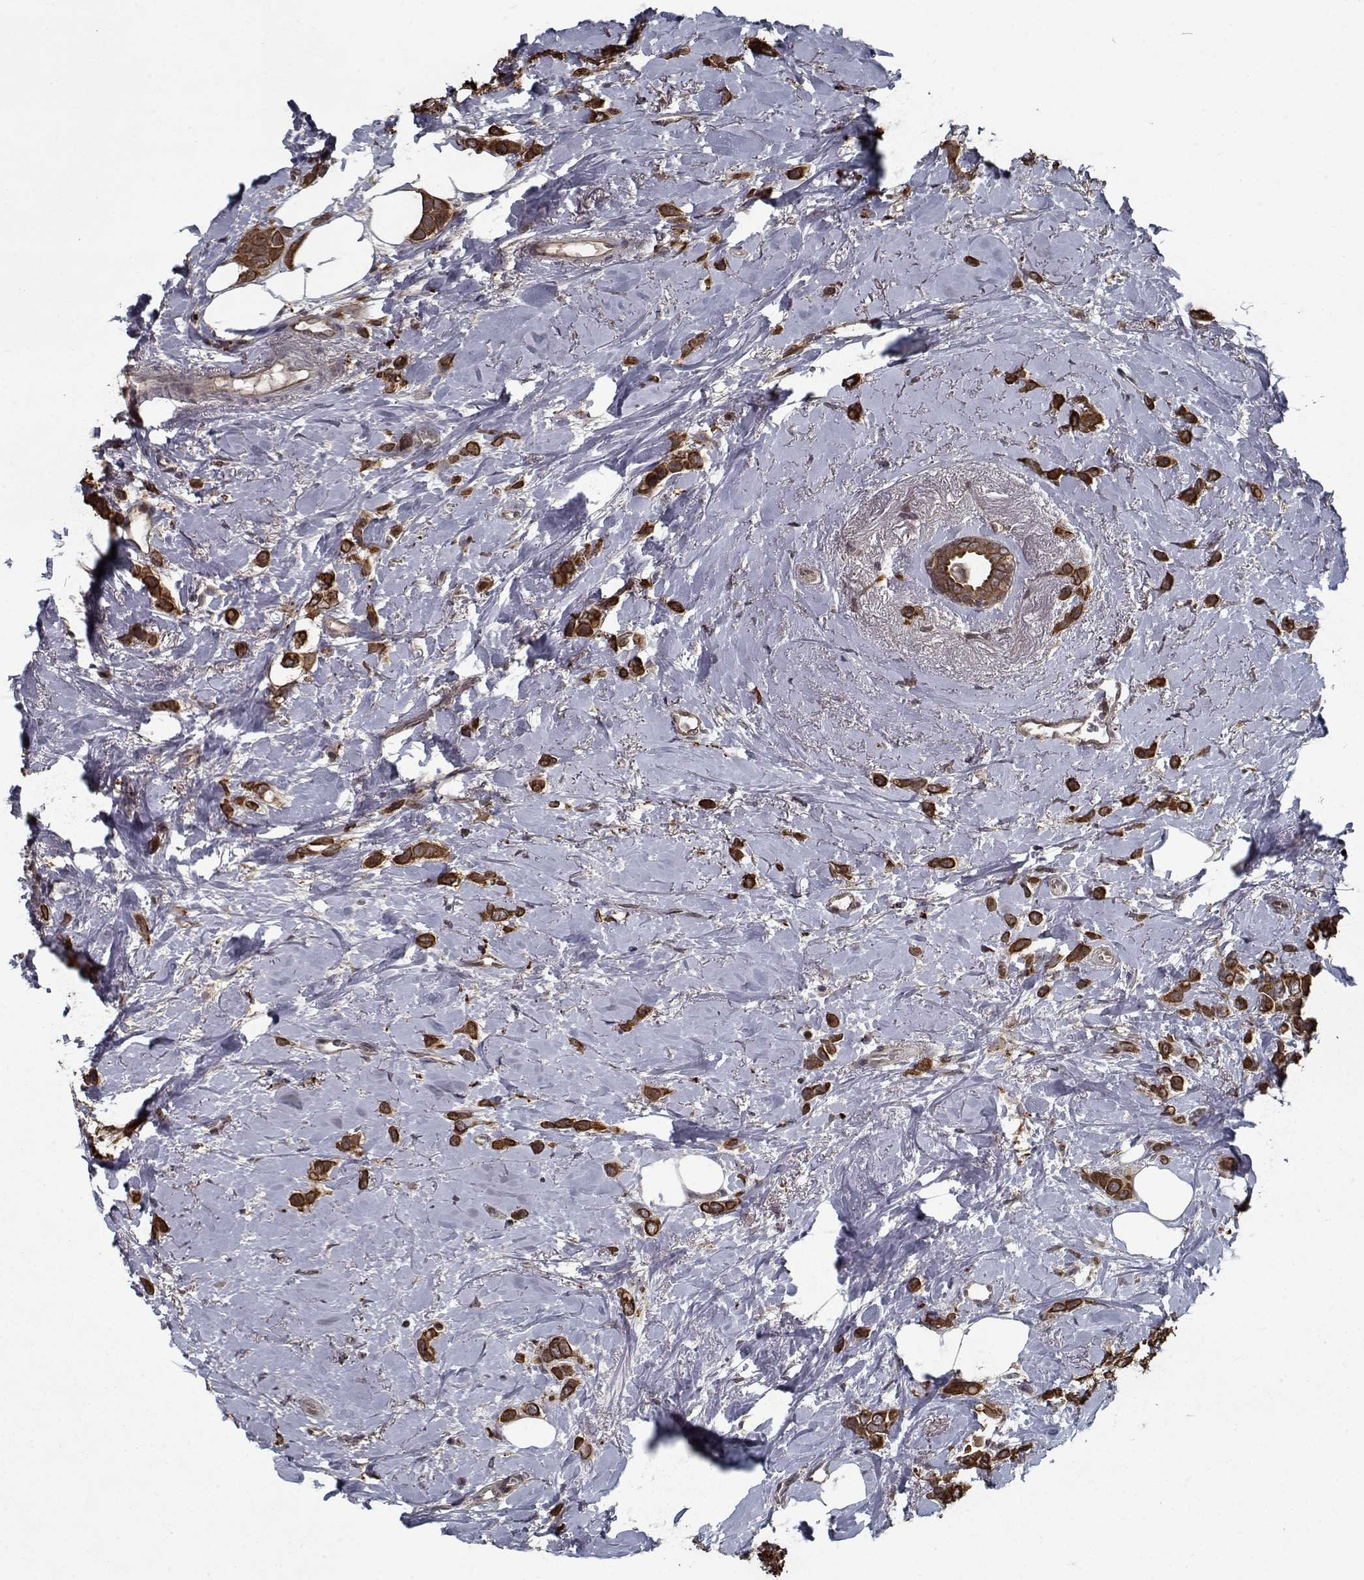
{"staining": {"intensity": "strong", "quantity": ">75%", "location": "cytoplasmic/membranous"}, "tissue": "breast cancer", "cell_type": "Tumor cells", "image_type": "cancer", "snomed": [{"axis": "morphology", "description": "Lobular carcinoma"}, {"axis": "topography", "description": "Breast"}], "caption": "Approximately >75% of tumor cells in human breast cancer (lobular carcinoma) show strong cytoplasmic/membranous protein staining as visualized by brown immunohistochemical staining.", "gene": "NLK", "patient": {"sex": "female", "age": 66}}